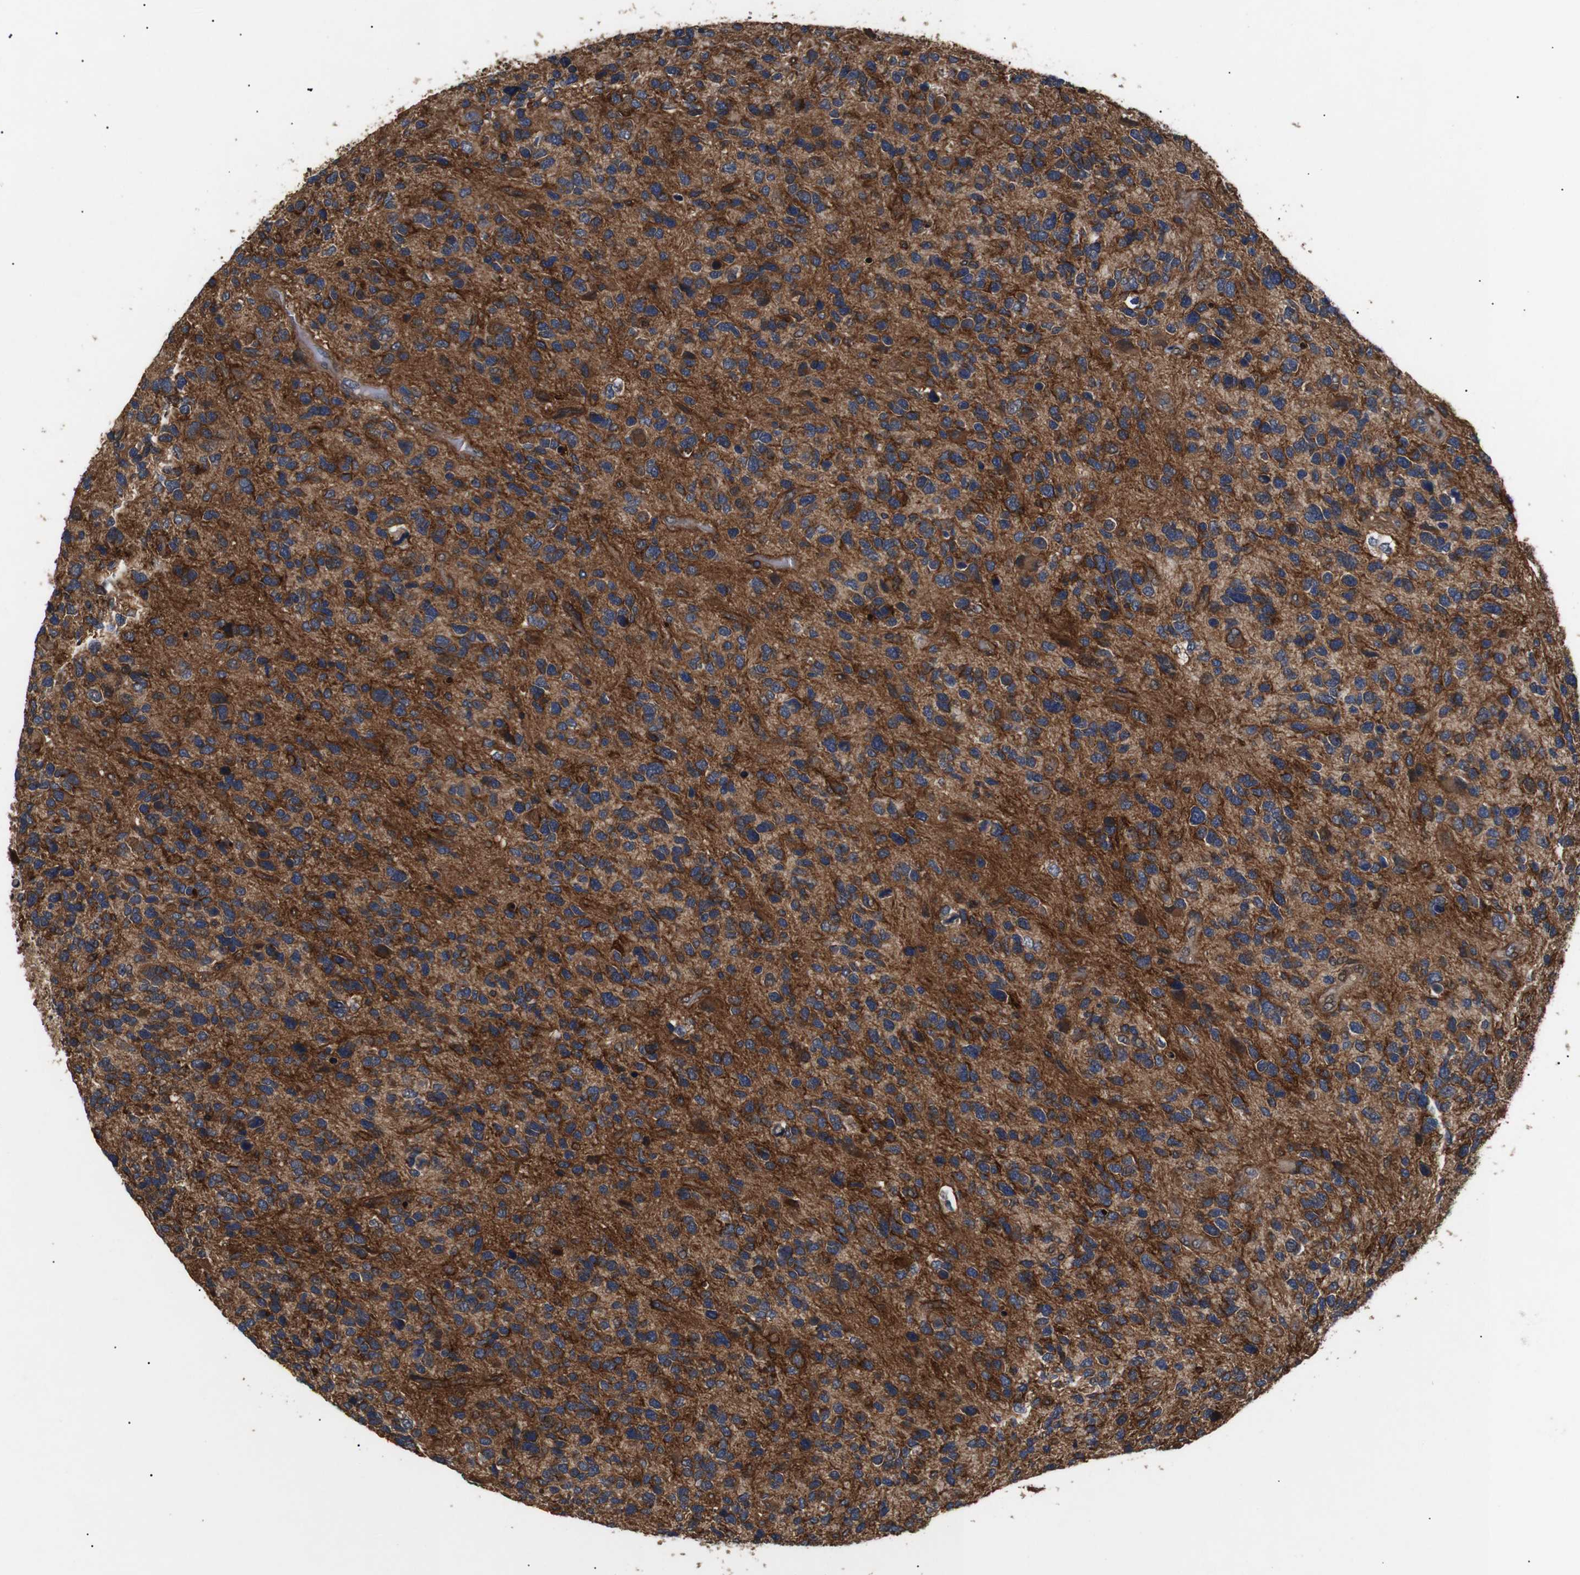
{"staining": {"intensity": "moderate", "quantity": ">75%", "location": "cytoplasmic/membranous"}, "tissue": "glioma", "cell_type": "Tumor cells", "image_type": "cancer", "snomed": [{"axis": "morphology", "description": "Glioma, malignant, High grade"}, {"axis": "topography", "description": "Brain"}], "caption": "Tumor cells show medium levels of moderate cytoplasmic/membranous staining in about >75% of cells in malignant high-grade glioma.", "gene": "DDR1", "patient": {"sex": "female", "age": 58}}